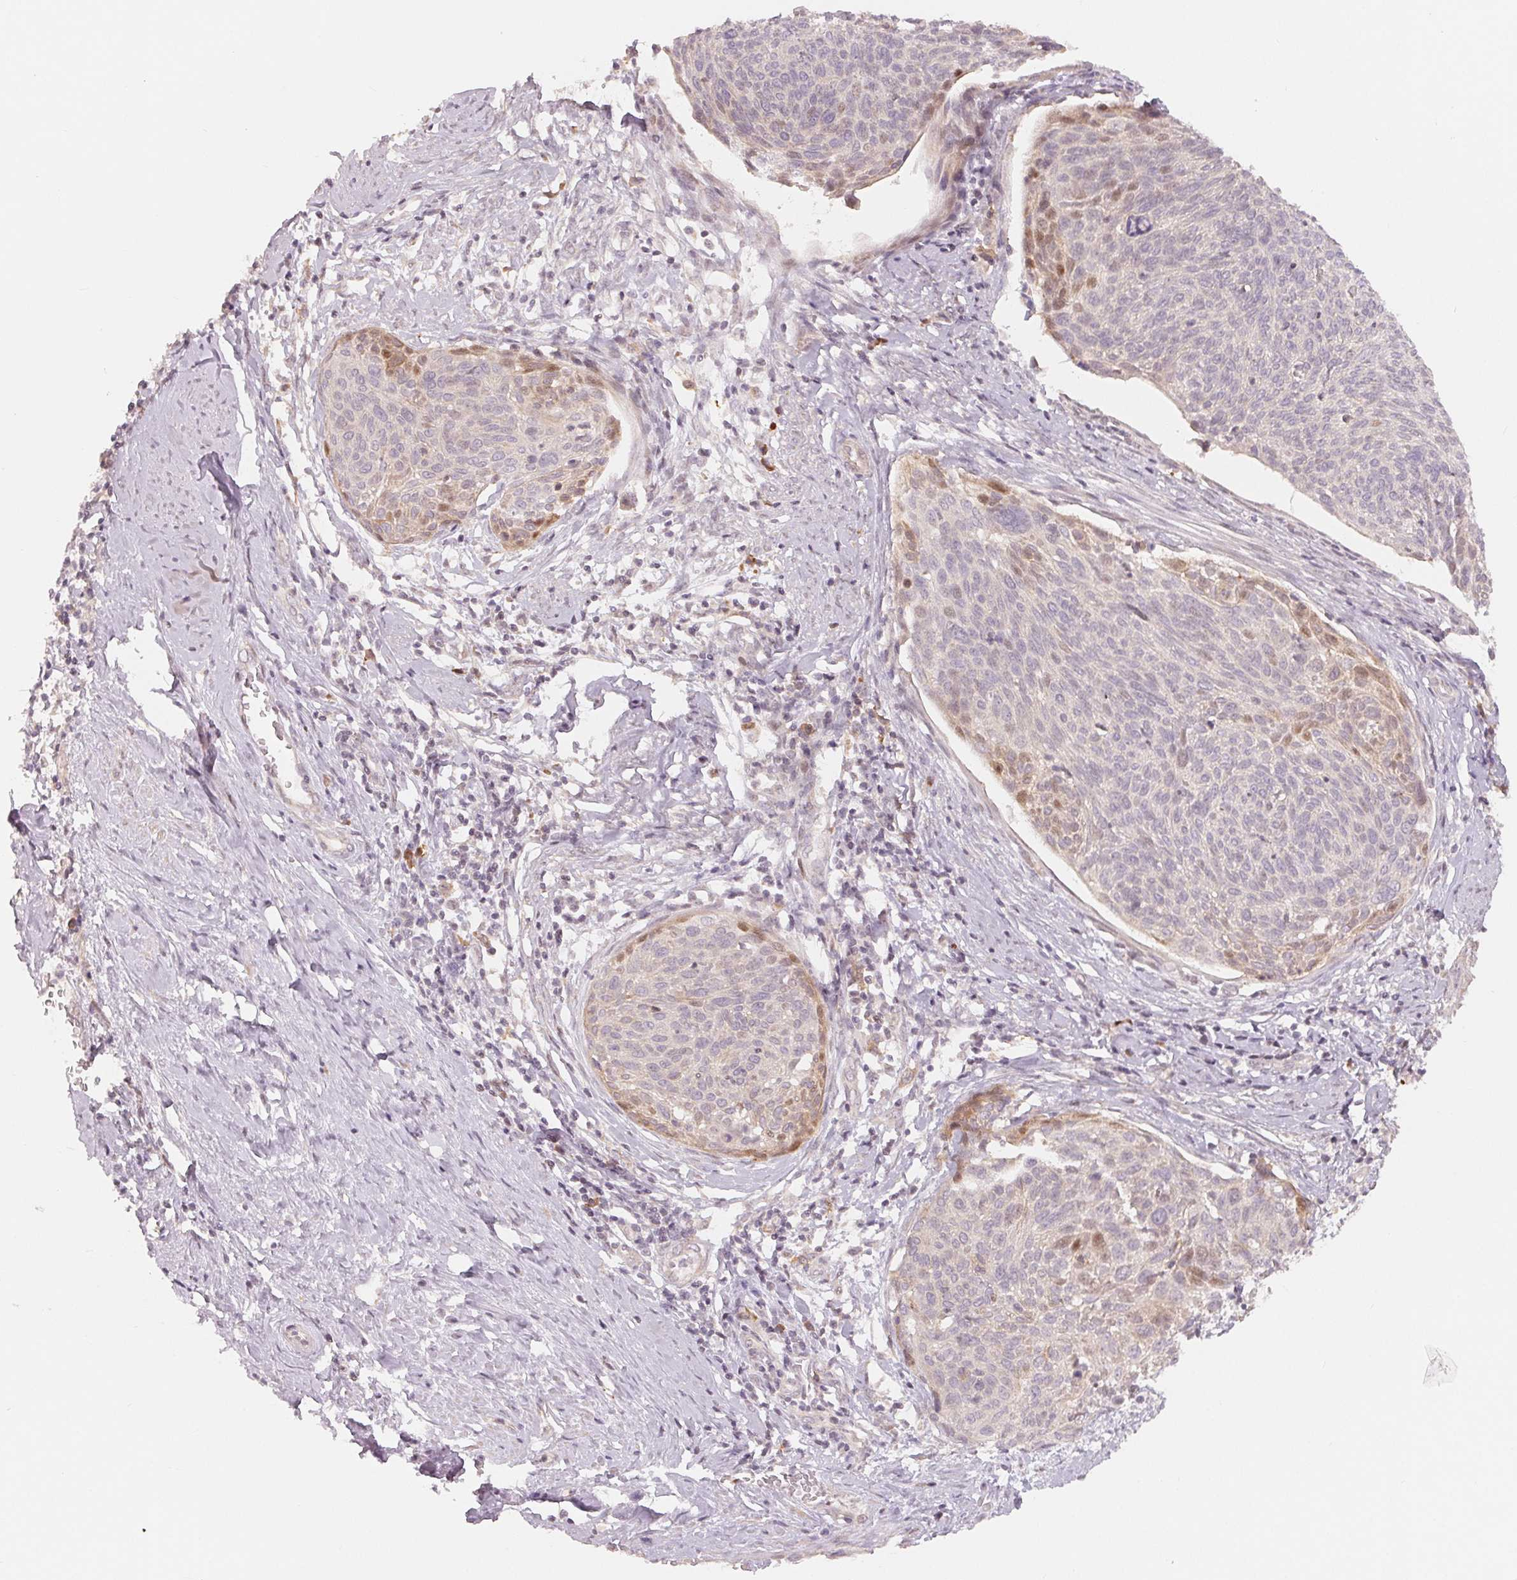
{"staining": {"intensity": "weak", "quantity": "<25%", "location": "nuclear"}, "tissue": "cervical cancer", "cell_type": "Tumor cells", "image_type": "cancer", "snomed": [{"axis": "morphology", "description": "Squamous cell carcinoma, NOS"}, {"axis": "topography", "description": "Cervix"}], "caption": "The micrograph shows no staining of tumor cells in cervical cancer.", "gene": "DENND2C", "patient": {"sex": "female", "age": 49}}